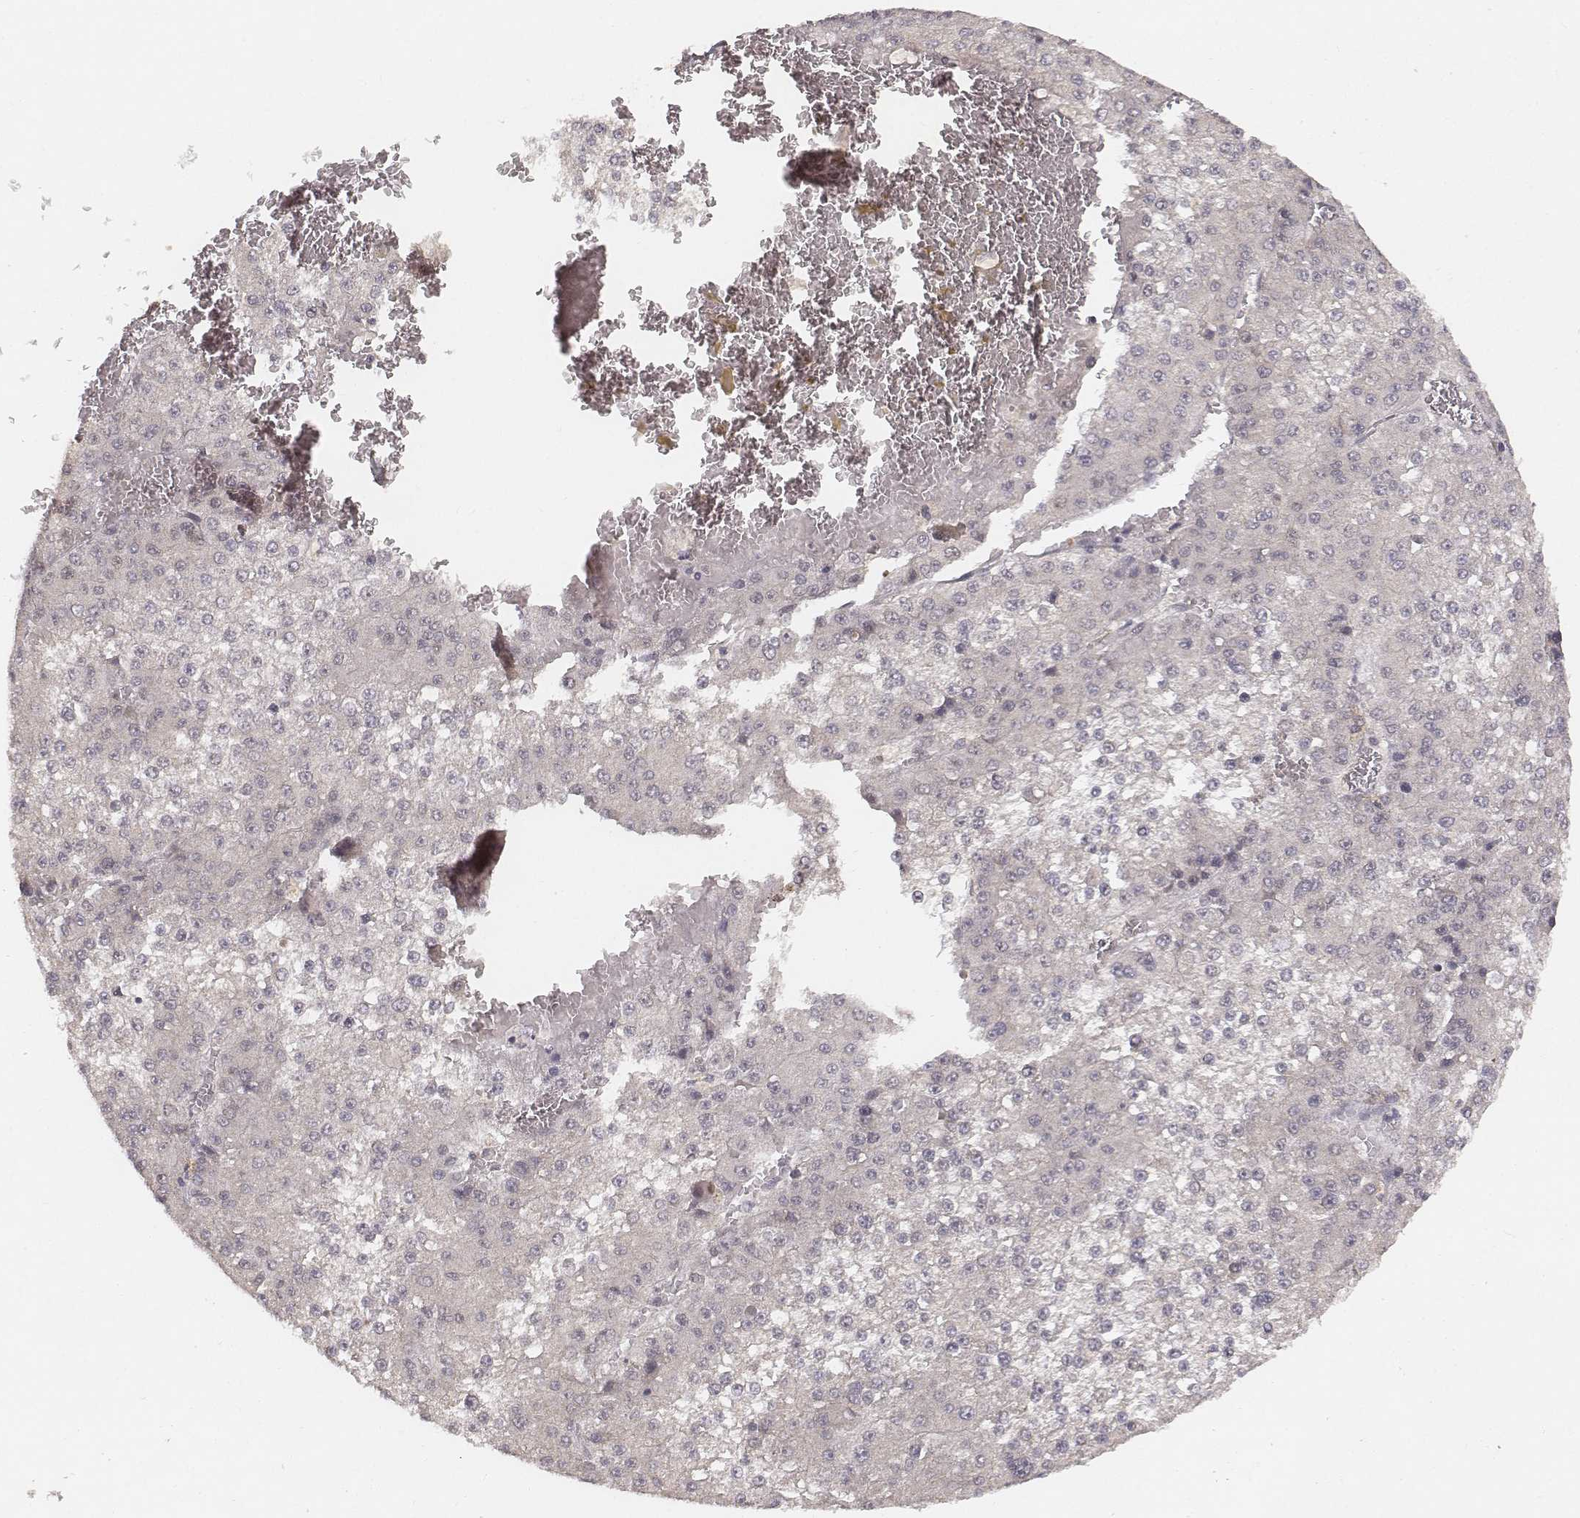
{"staining": {"intensity": "negative", "quantity": "none", "location": "none"}, "tissue": "liver cancer", "cell_type": "Tumor cells", "image_type": "cancer", "snomed": [{"axis": "morphology", "description": "Carcinoma, Hepatocellular, NOS"}, {"axis": "topography", "description": "Liver"}], "caption": "A photomicrograph of hepatocellular carcinoma (liver) stained for a protein reveals no brown staining in tumor cells.", "gene": "FANCD2", "patient": {"sex": "female", "age": 73}}